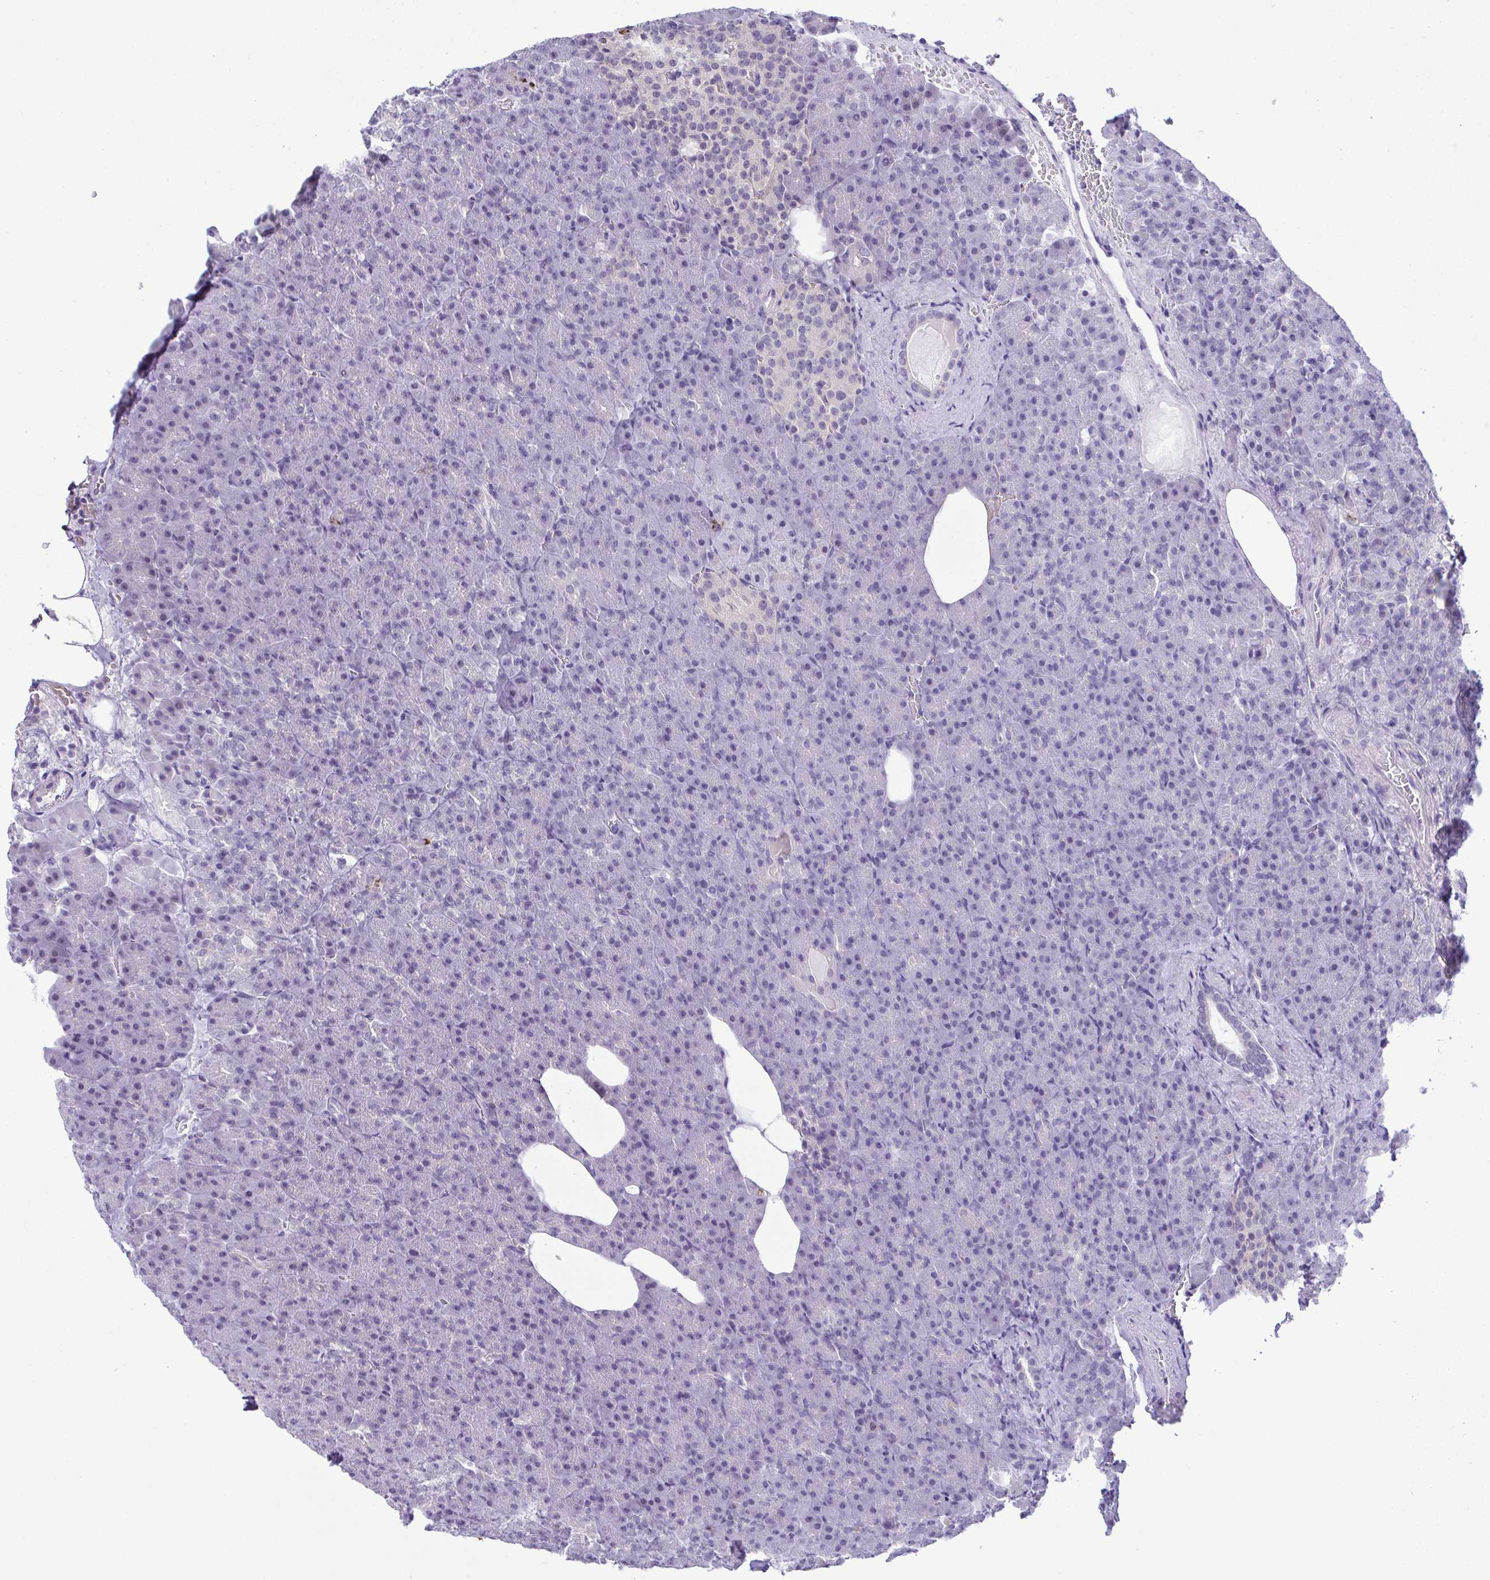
{"staining": {"intensity": "negative", "quantity": "none", "location": "none"}, "tissue": "pancreas", "cell_type": "Exocrine glandular cells", "image_type": "normal", "snomed": [{"axis": "morphology", "description": "Normal tissue, NOS"}, {"axis": "topography", "description": "Pancreas"}], "caption": "The micrograph exhibits no significant positivity in exocrine glandular cells of pancreas.", "gene": "ATP6V0D2", "patient": {"sex": "female", "age": 74}}